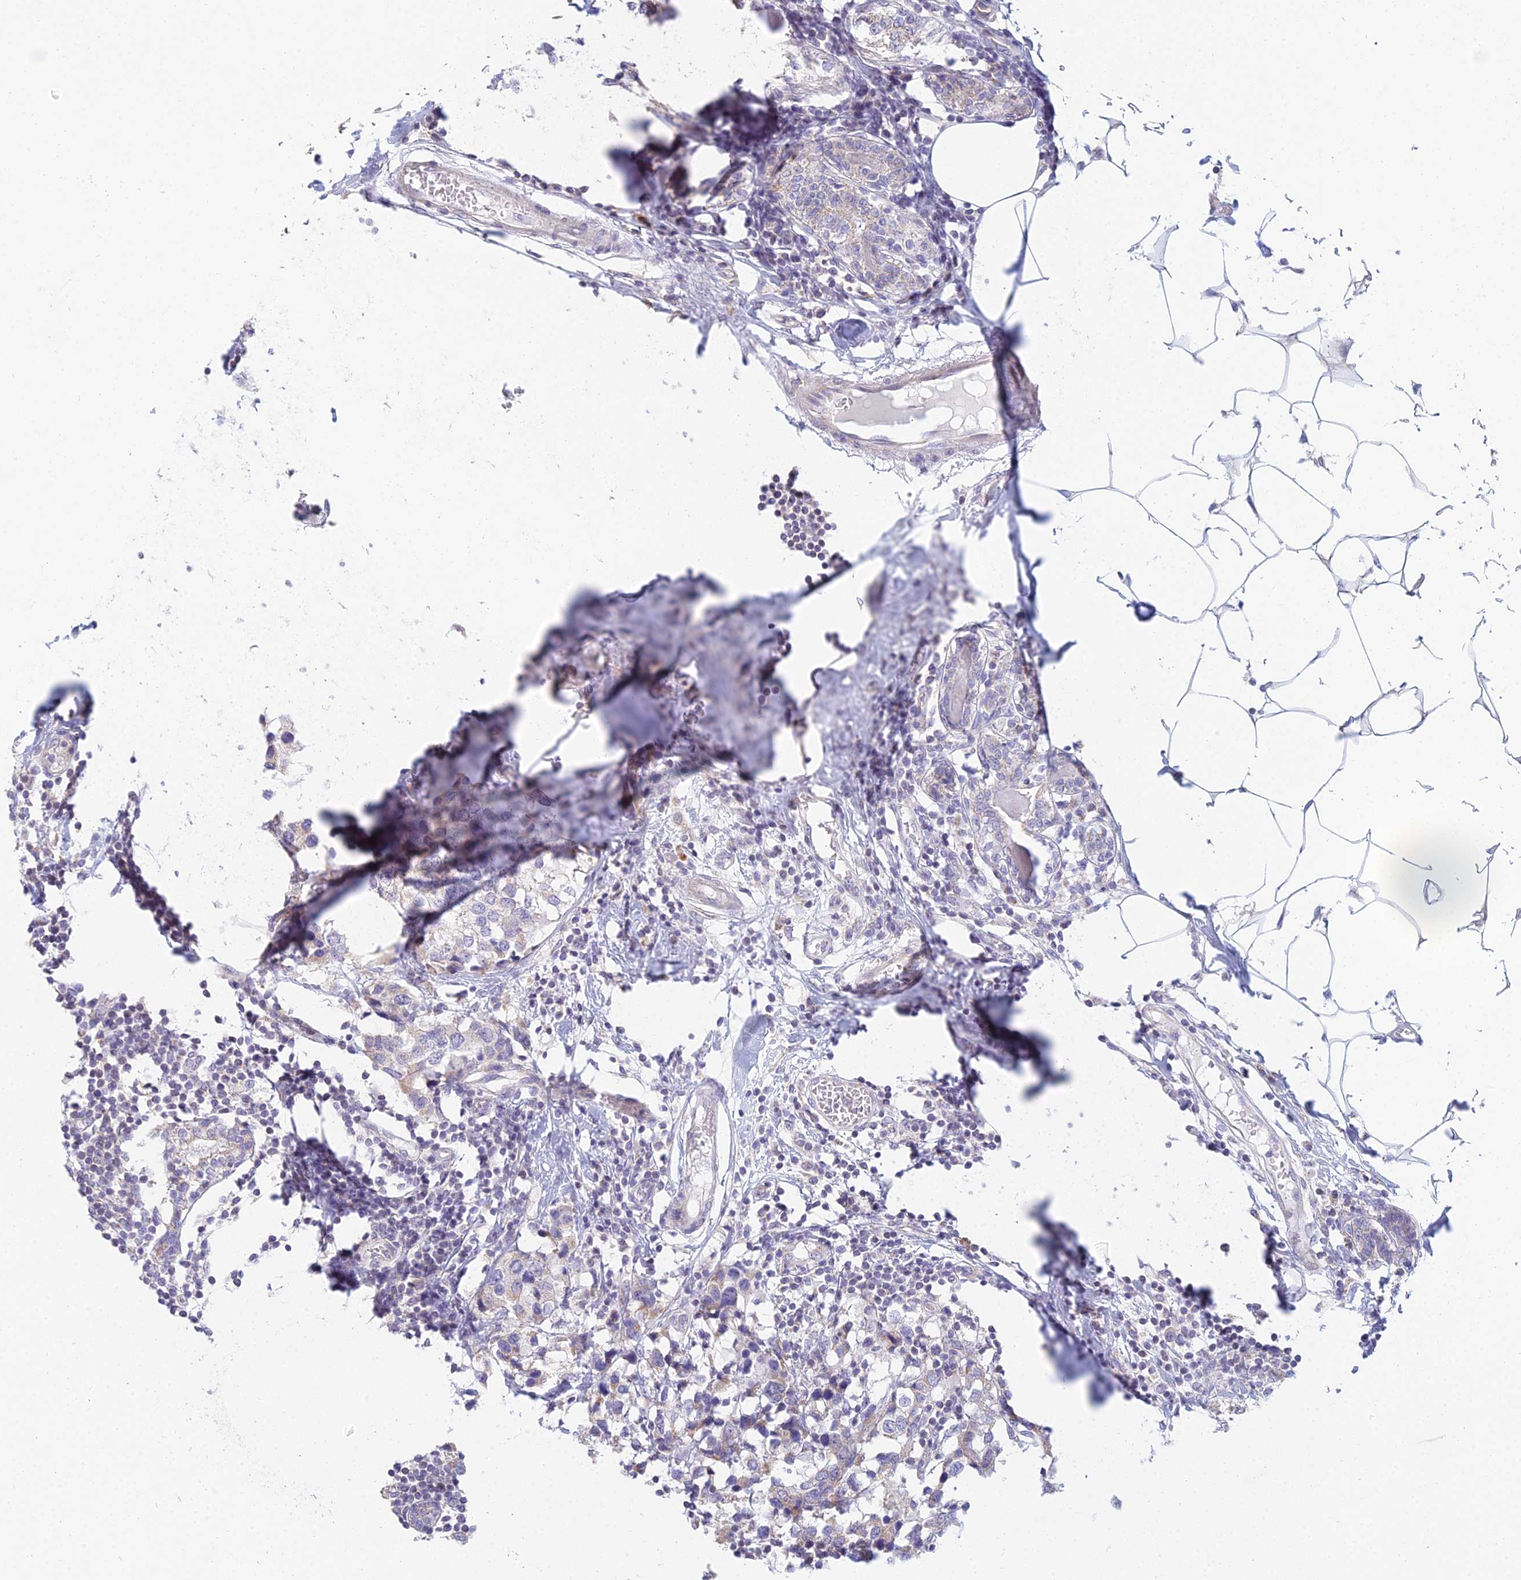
{"staining": {"intensity": "negative", "quantity": "none", "location": "none"}, "tissue": "breast cancer", "cell_type": "Tumor cells", "image_type": "cancer", "snomed": [{"axis": "morphology", "description": "Lobular carcinoma"}, {"axis": "topography", "description": "Breast"}], "caption": "Immunohistochemical staining of breast lobular carcinoma reveals no significant staining in tumor cells.", "gene": "CFAP206", "patient": {"sex": "female", "age": 59}}